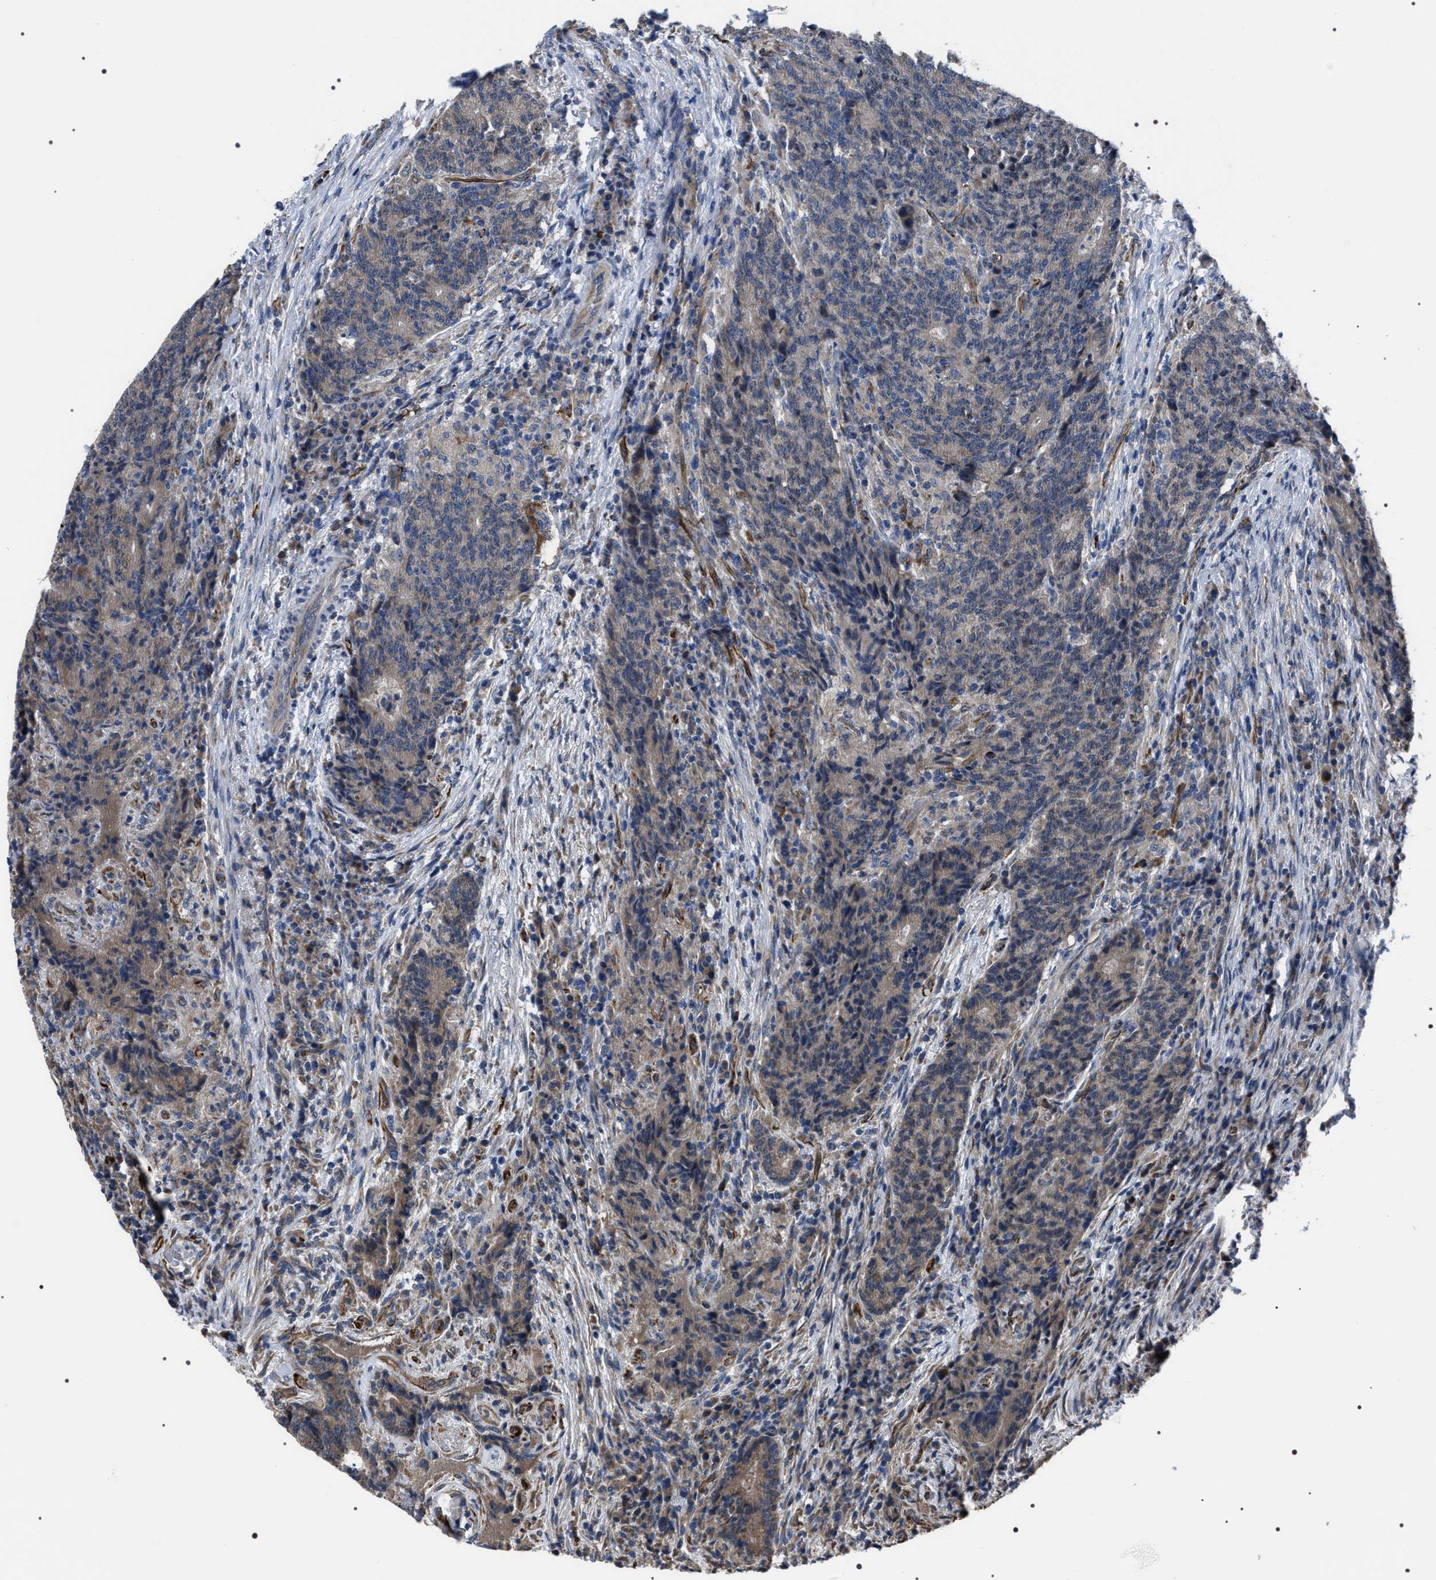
{"staining": {"intensity": "weak", "quantity": "<25%", "location": "cytoplasmic/membranous"}, "tissue": "colorectal cancer", "cell_type": "Tumor cells", "image_type": "cancer", "snomed": [{"axis": "morphology", "description": "Normal tissue, NOS"}, {"axis": "morphology", "description": "Adenocarcinoma, NOS"}, {"axis": "topography", "description": "Colon"}], "caption": "This is an immunohistochemistry (IHC) histopathology image of human colorectal adenocarcinoma. There is no expression in tumor cells.", "gene": "PKD1L1", "patient": {"sex": "female", "age": 75}}